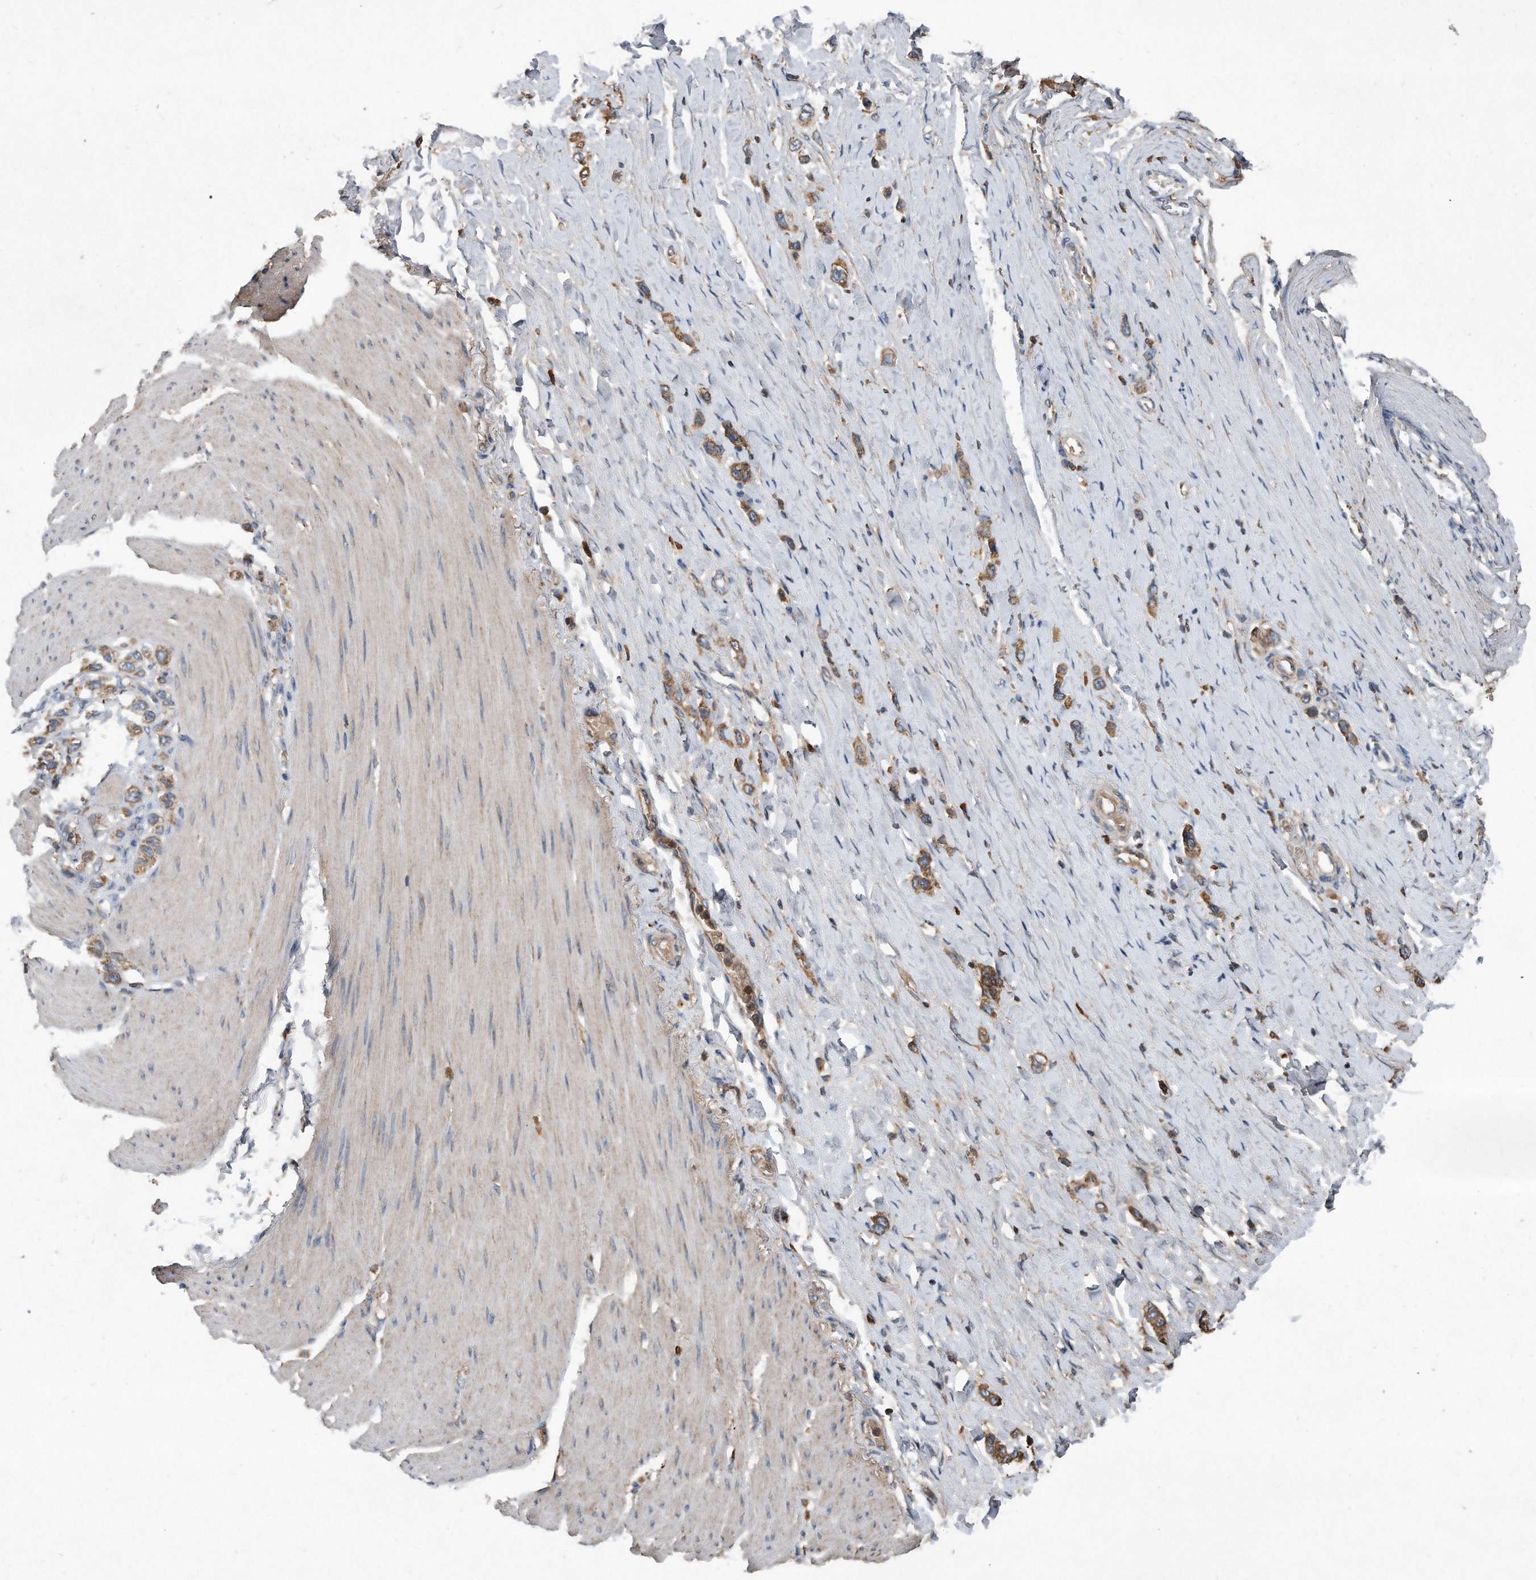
{"staining": {"intensity": "moderate", "quantity": ">75%", "location": "cytoplasmic/membranous"}, "tissue": "stomach cancer", "cell_type": "Tumor cells", "image_type": "cancer", "snomed": [{"axis": "morphology", "description": "Adenocarcinoma, NOS"}, {"axis": "topography", "description": "Stomach"}], "caption": "The image shows a brown stain indicating the presence of a protein in the cytoplasmic/membranous of tumor cells in stomach cancer (adenocarcinoma).", "gene": "SDHA", "patient": {"sex": "female", "age": 65}}